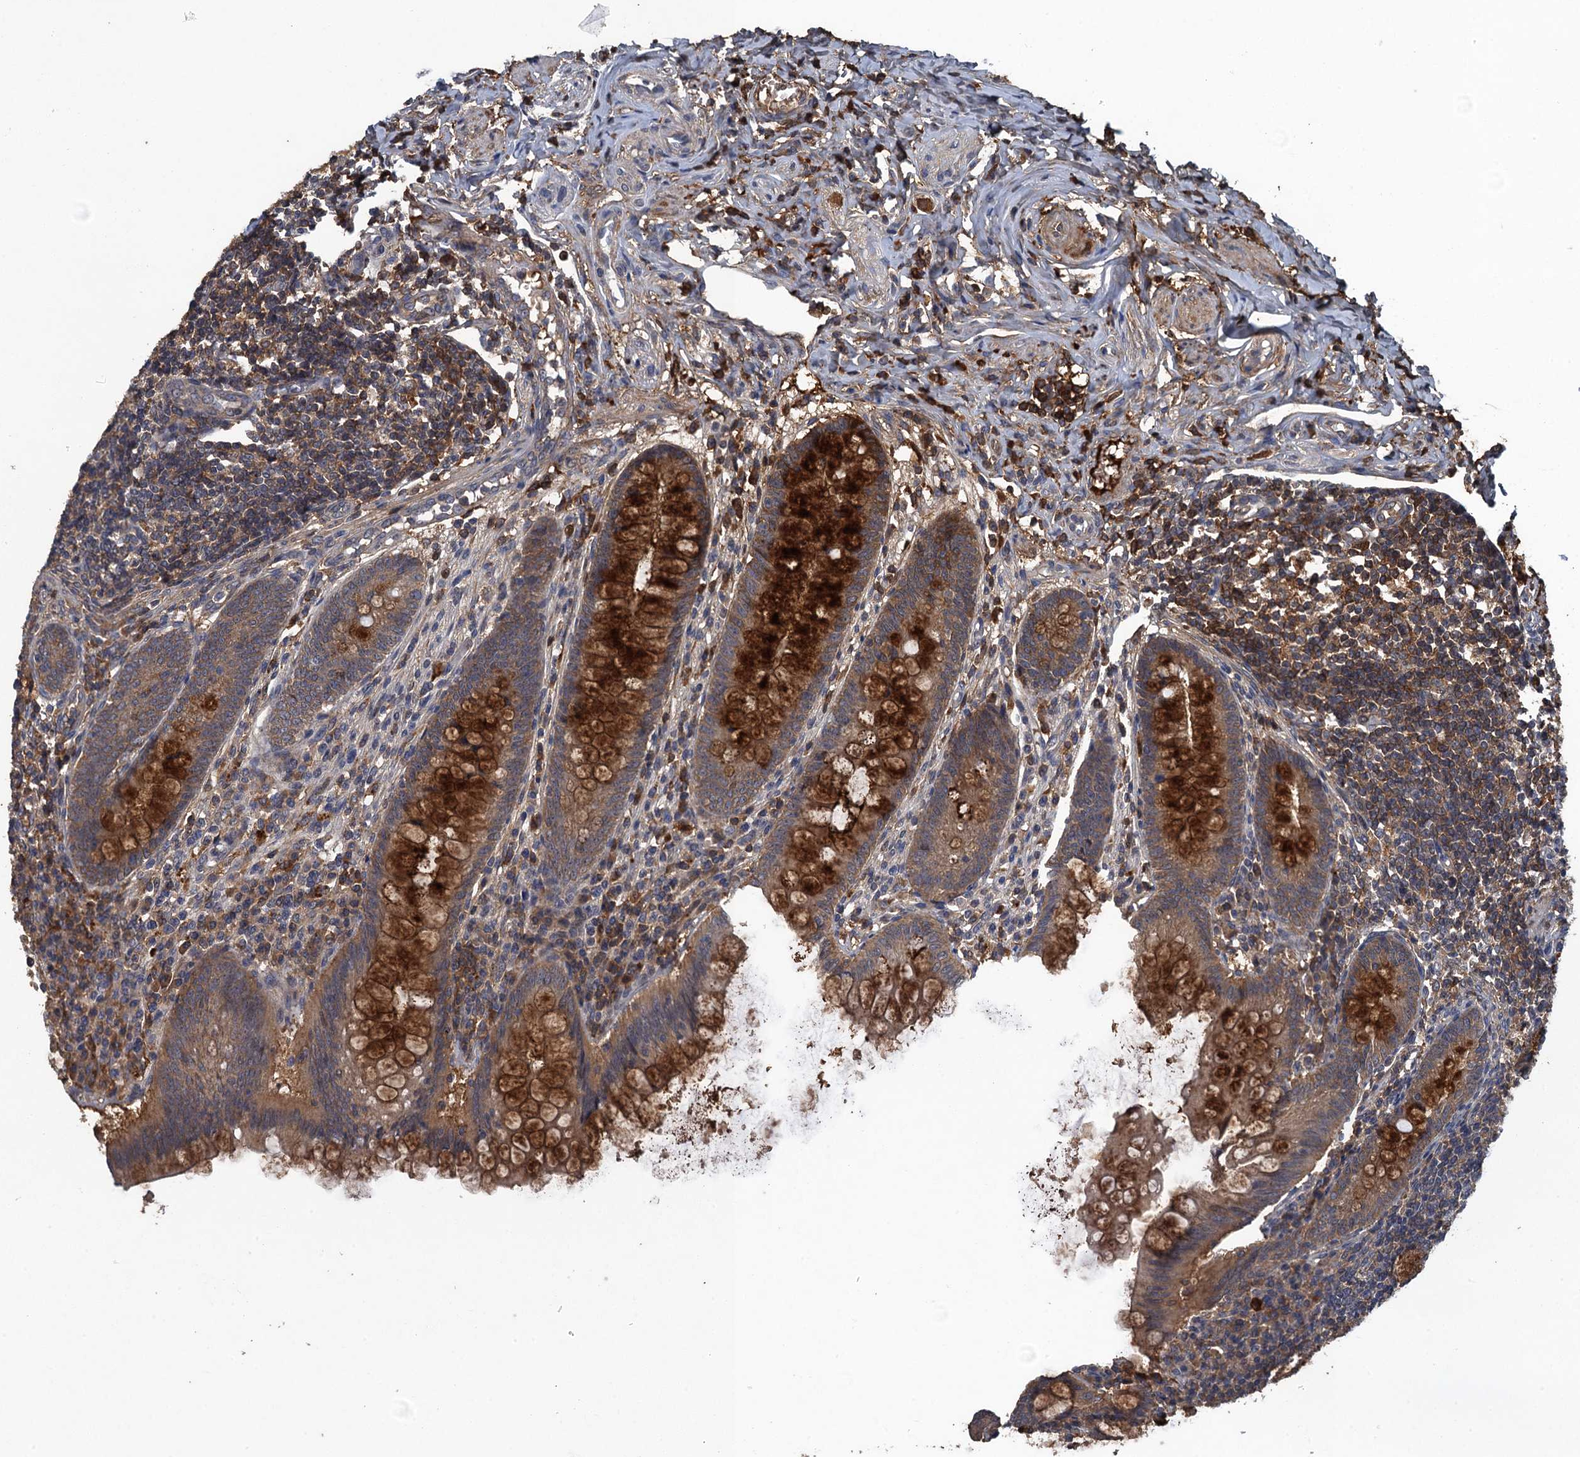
{"staining": {"intensity": "strong", "quantity": "25%-75%", "location": "cytoplasmic/membranous"}, "tissue": "appendix", "cell_type": "Glandular cells", "image_type": "normal", "snomed": [{"axis": "morphology", "description": "Normal tissue, NOS"}, {"axis": "topography", "description": "Appendix"}], "caption": "IHC micrograph of unremarkable appendix: appendix stained using IHC reveals high levels of strong protein expression localized specifically in the cytoplasmic/membranous of glandular cells, appearing as a cytoplasmic/membranous brown color.", "gene": "HAPLN3", "patient": {"sex": "female", "age": 33}}